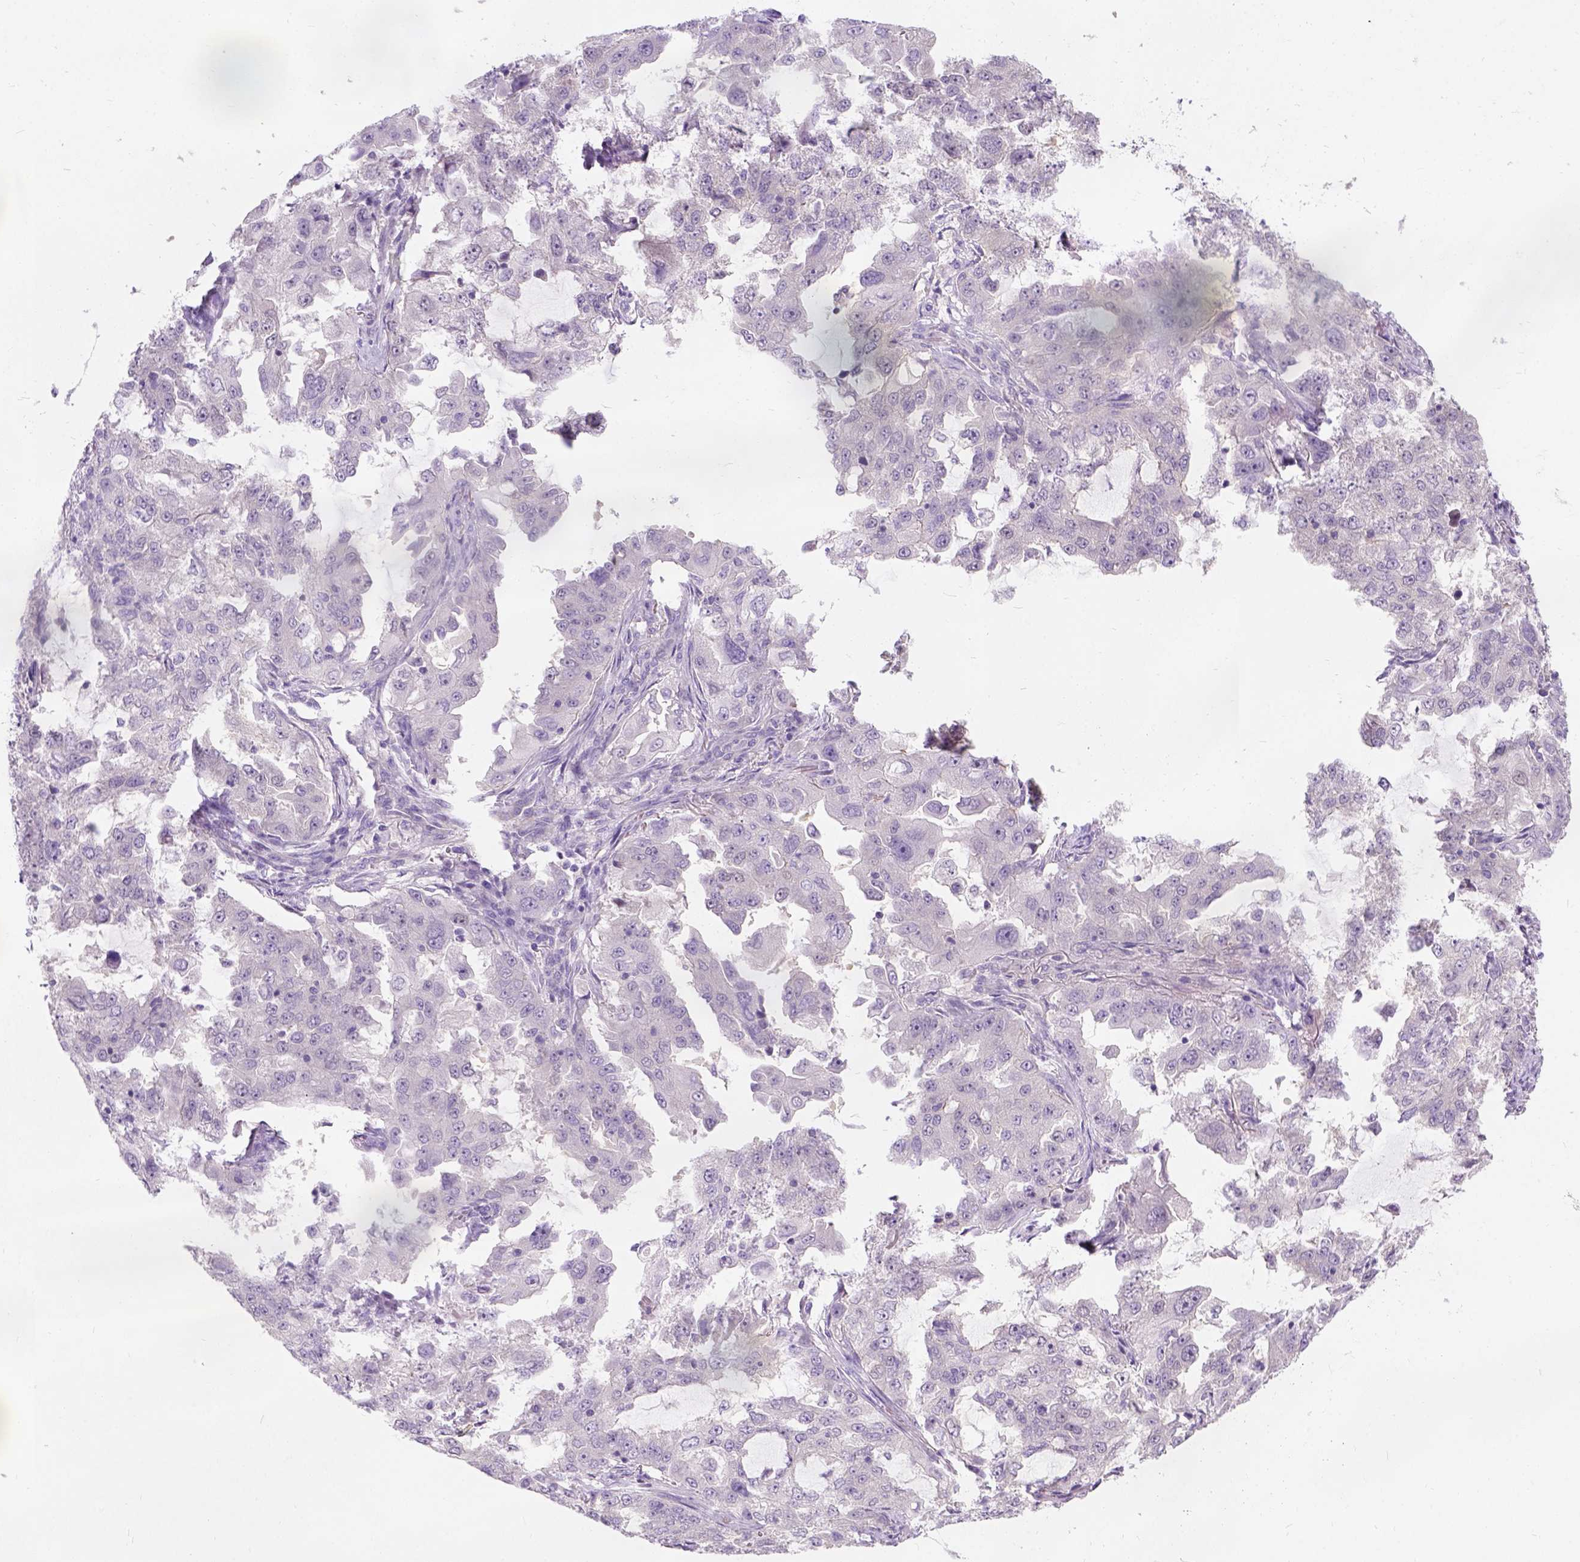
{"staining": {"intensity": "negative", "quantity": "none", "location": "none"}, "tissue": "lung cancer", "cell_type": "Tumor cells", "image_type": "cancer", "snomed": [{"axis": "morphology", "description": "Adenocarcinoma, NOS"}, {"axis": "topography", "description": "Lung"}], "caption": "Human adenocarcinoma (lung) stained for a protein using immunohistochemistry displays no staining in tumor cells.", "gene": "C20orf144", "patient": {"sex": "female", "age": 61}}